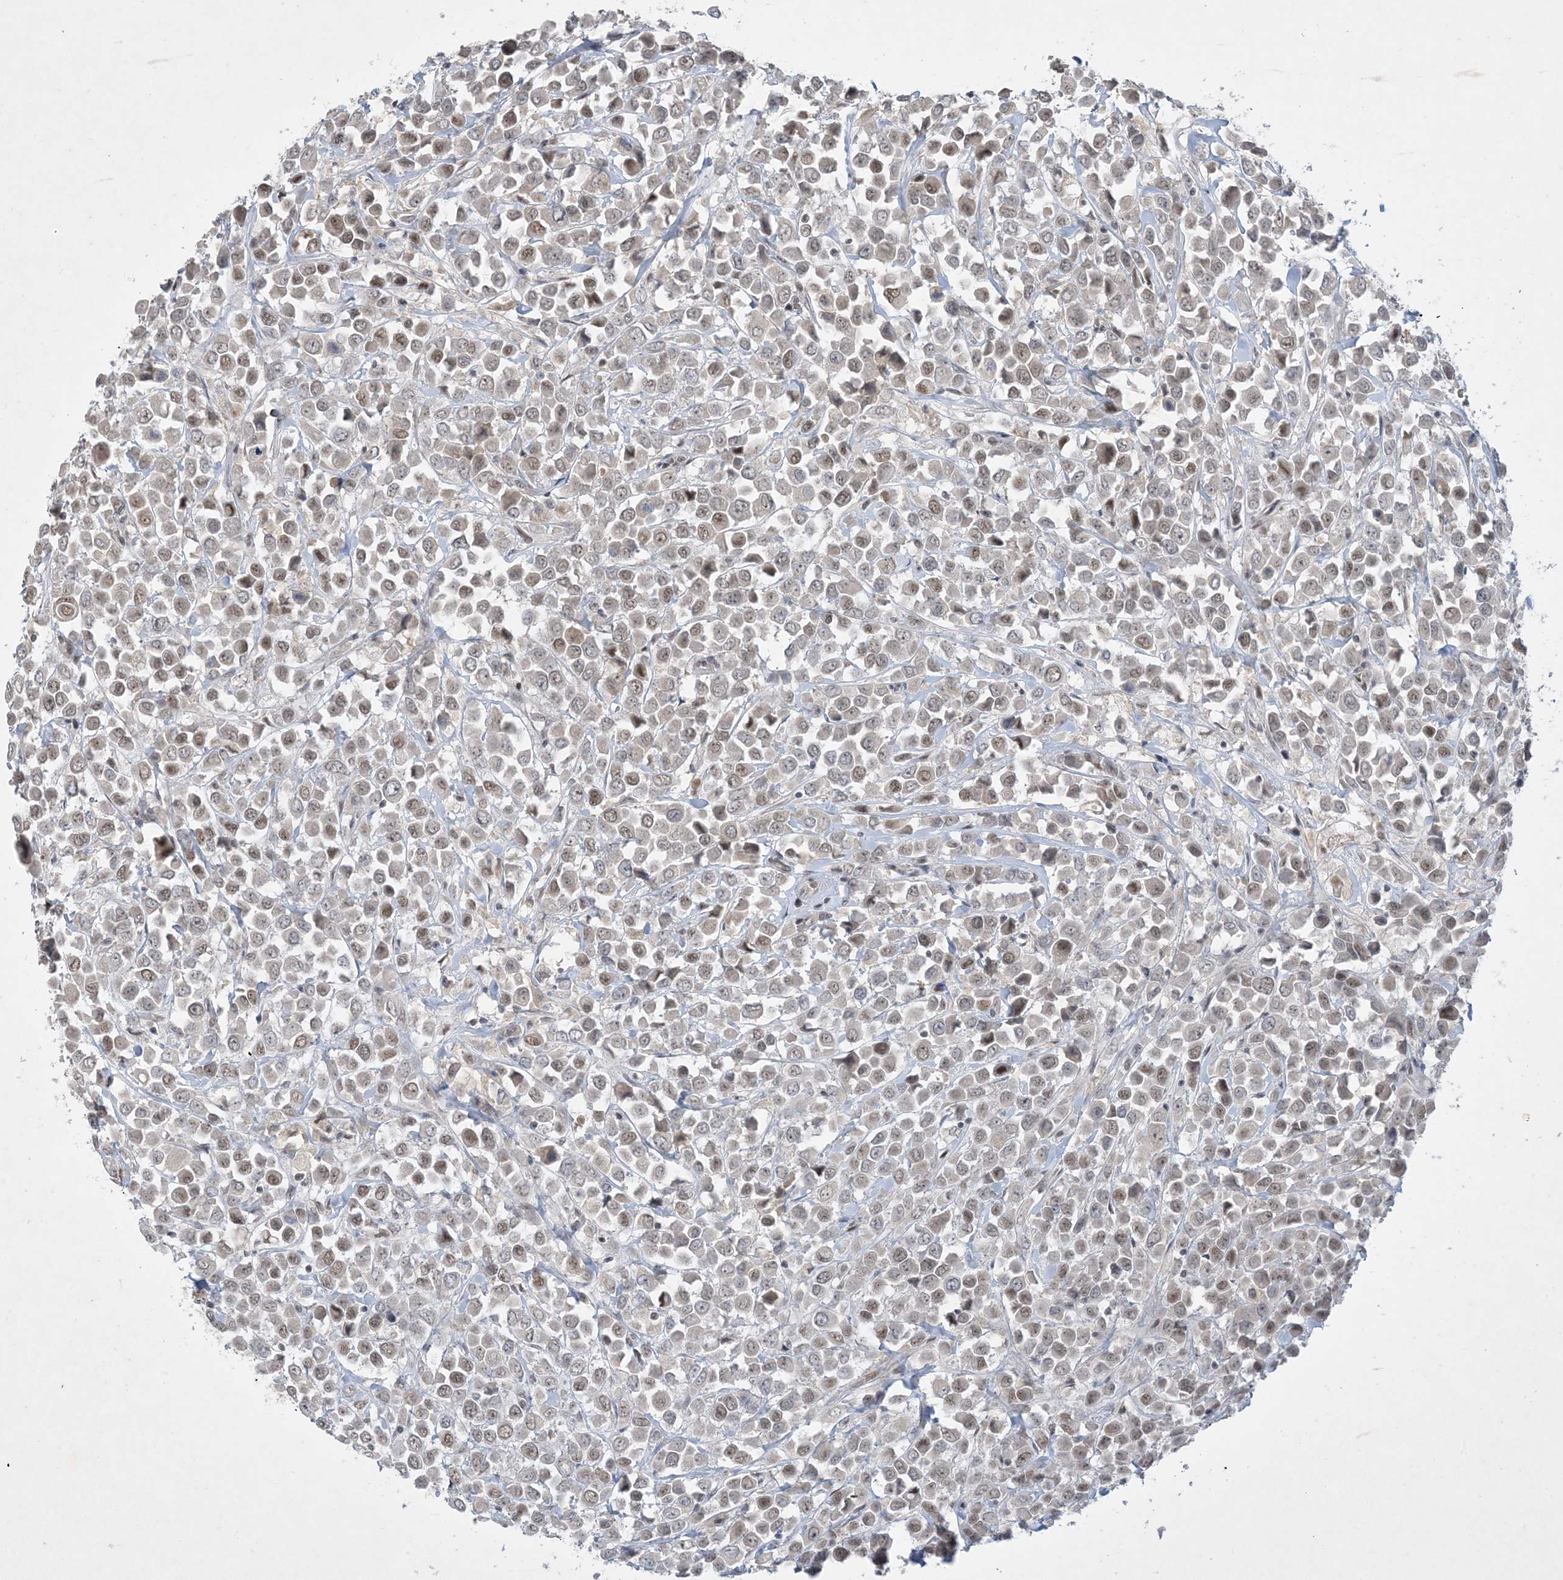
{"staining": {"intensity": "weak", "quantity": ">75%", "location": "nuclear"}, "tissue": "breast cancer", "cell_type": "Tumor cells", "image_type": "cancer", "snomed": [{"axis": "morphology", "description": "Duct carcinoma"}, {"axis": "topography", "description": "Breast"}], "caption": "Breast invasive ductal carcinoma stained with a brown dye shows weak nuclear positive expression in approximately >75% of tumor cells.", "gene": "ZNF674", "patient": {"sex": "female", "age": 61}}